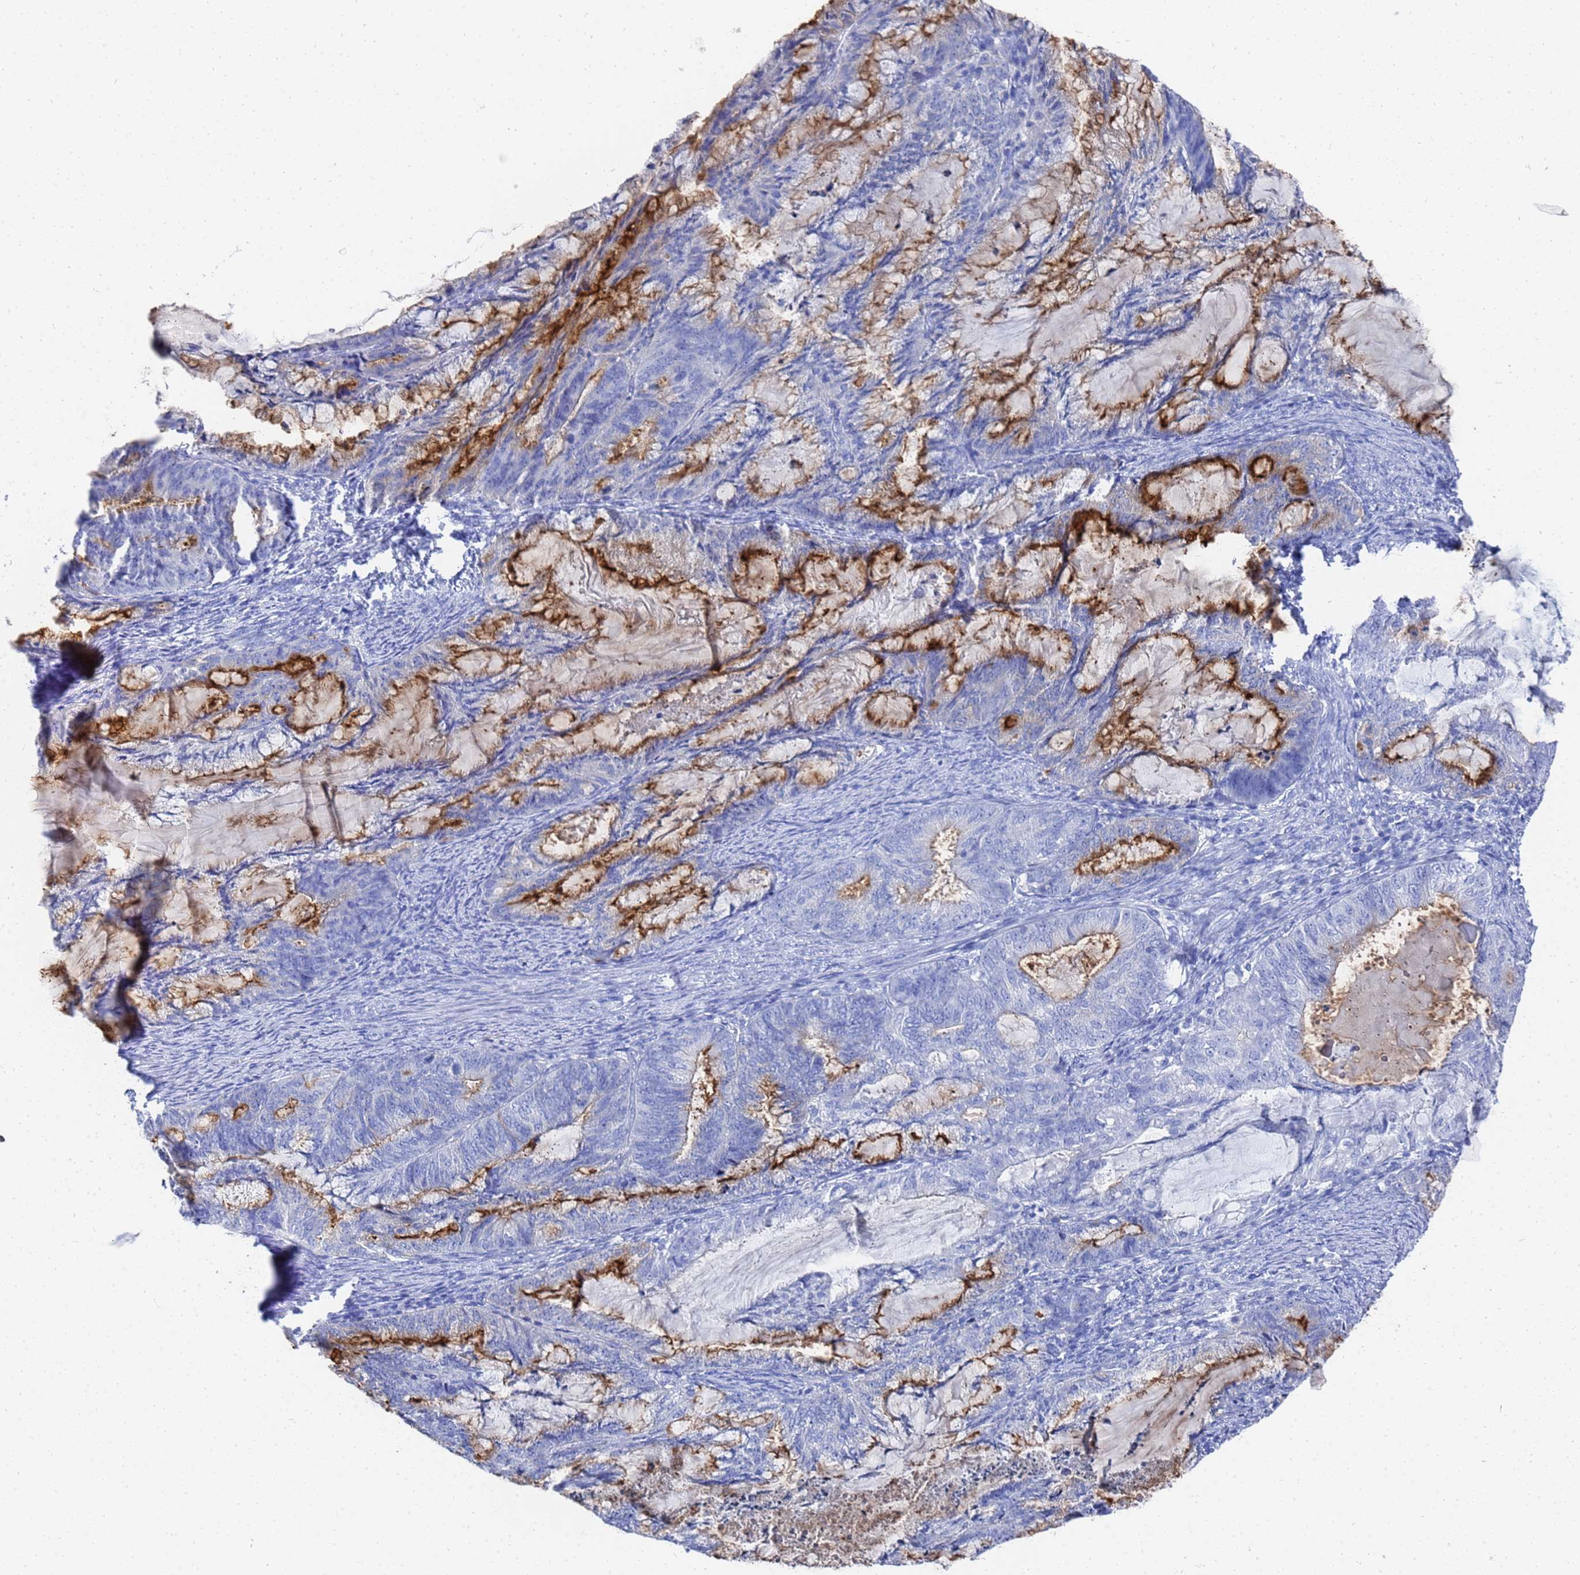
{"staining": {"intensity": "moderate", "quantity": "<25%", "location": "cytoplasmic/membranous"}, "tissue": "endometrial cancer", "cell_type": "Tumor cells", "image_type": "cancer", "snomed": [{"axis": "morphology", "description": "Adenocarcinoma, NOS"}, {"axis": "topography", "description": "Endometrium"}], "caption": "Immunohistochemistry (IHC) staining of adenocarcinoma (endometrial), which displays low levels of moderate cytoplasmic/membranous staining in approximately <25% of tumor cells indicating moderate cytoplasmic/membranous protein positivity. The staining was performed using DAB (3,3'-diaminobenzidine) (brown) for protein detection and nuclei were counterstained in hematoxylin (blue).", "gene": "GGT1", "patient": {"sex": "female", "age": 86}}